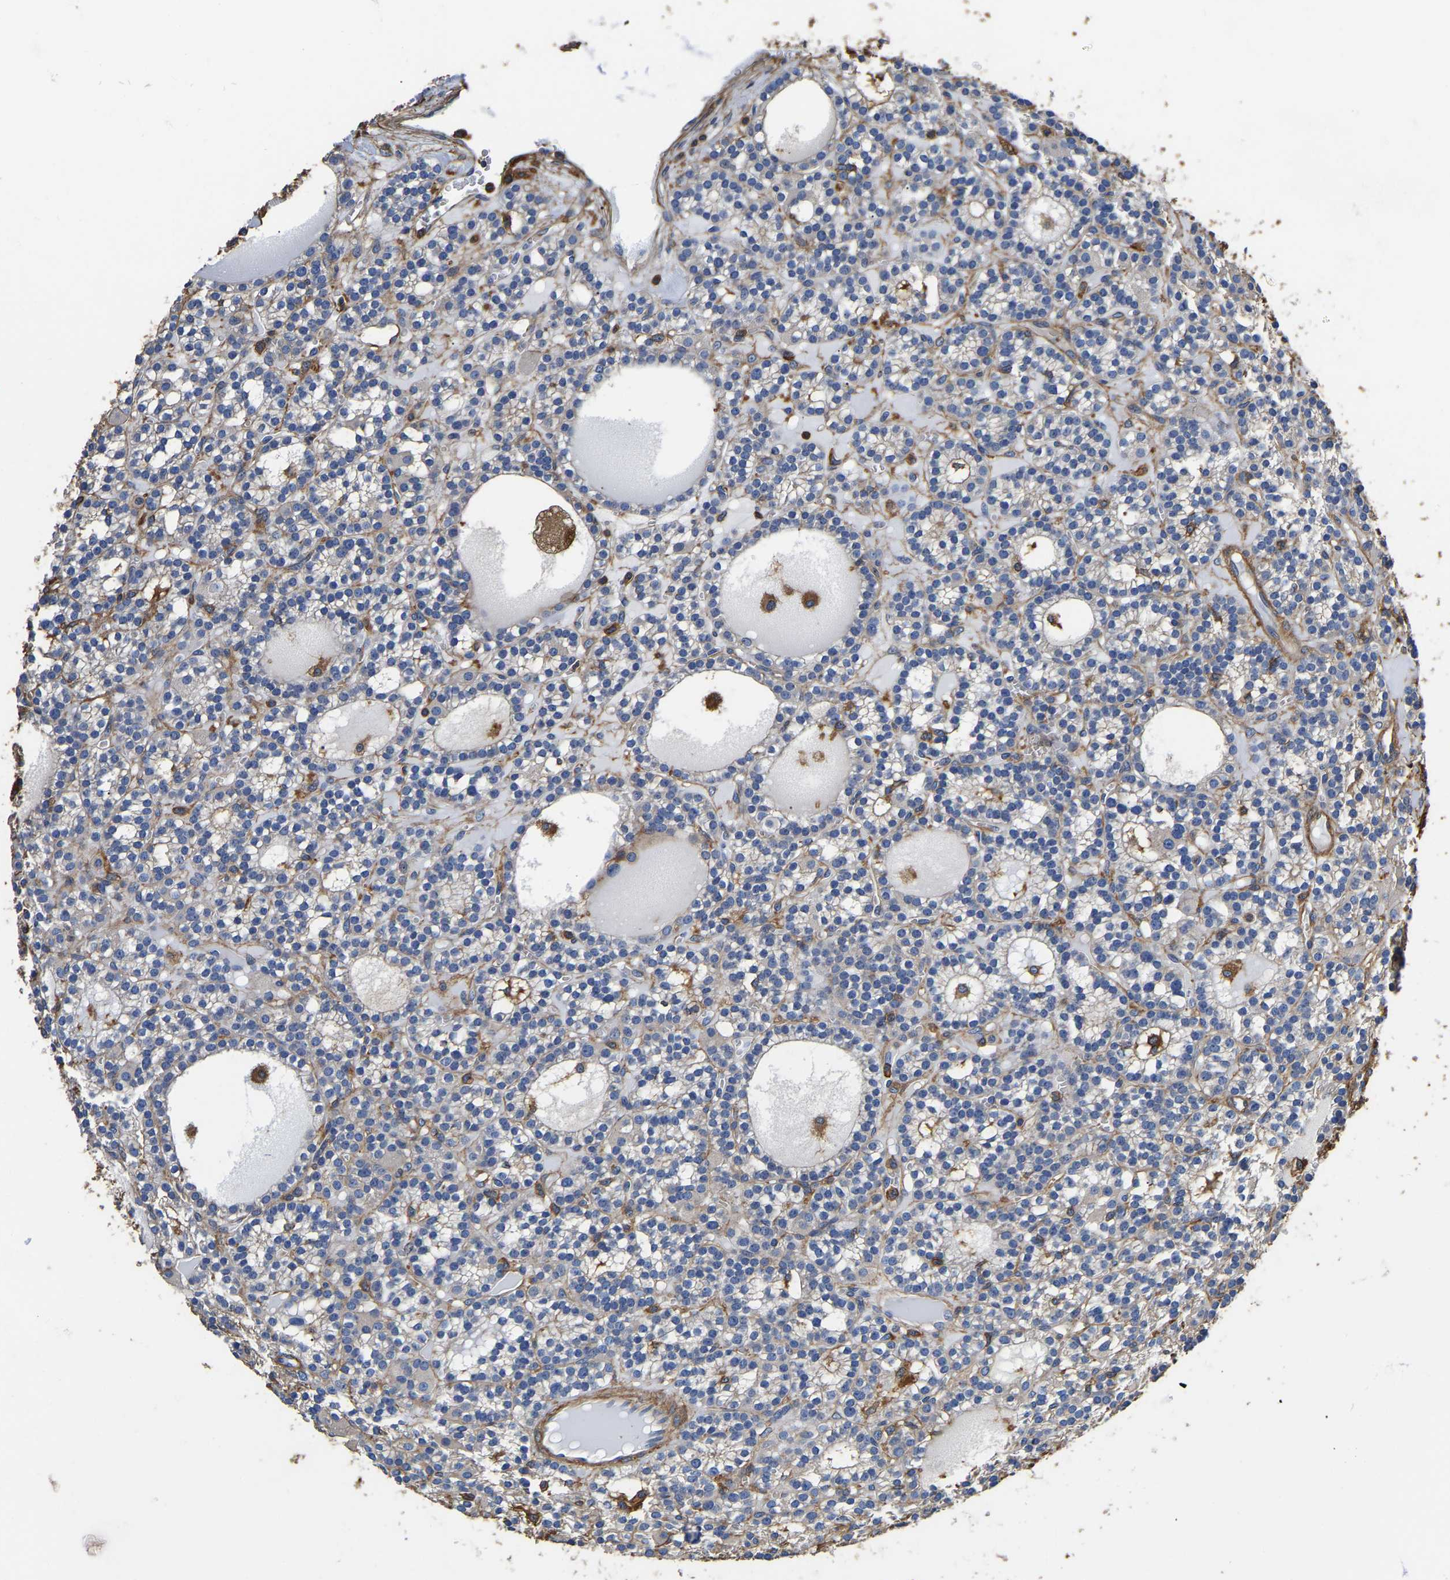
{"staining": {"intensity": "weak", "quantity": "25%-75%", "location": "cytoplasmic/membranous"}, "tissue": "parathyroid gland", "cell_type": "Glandular cells", "image_type": "normal", "snomed": [{"axis": "morphology", "description": "Normal tissue, NOS"}, {"axis": "morphology", "description": "Adenoma, NOS"}, {"axis": "topography", "description": "Parathyroid gland"}], "caption": "This histopathology image reveals benign parathyroid gland stained with IHC to label a protein in brown. The cytoplasmic/membranous of glandular cells show weak positivity for the protein. Nuclei are counter-stained blue.", "gene": "ARMT1", "patient": {"sex": "female", "age": 58}}